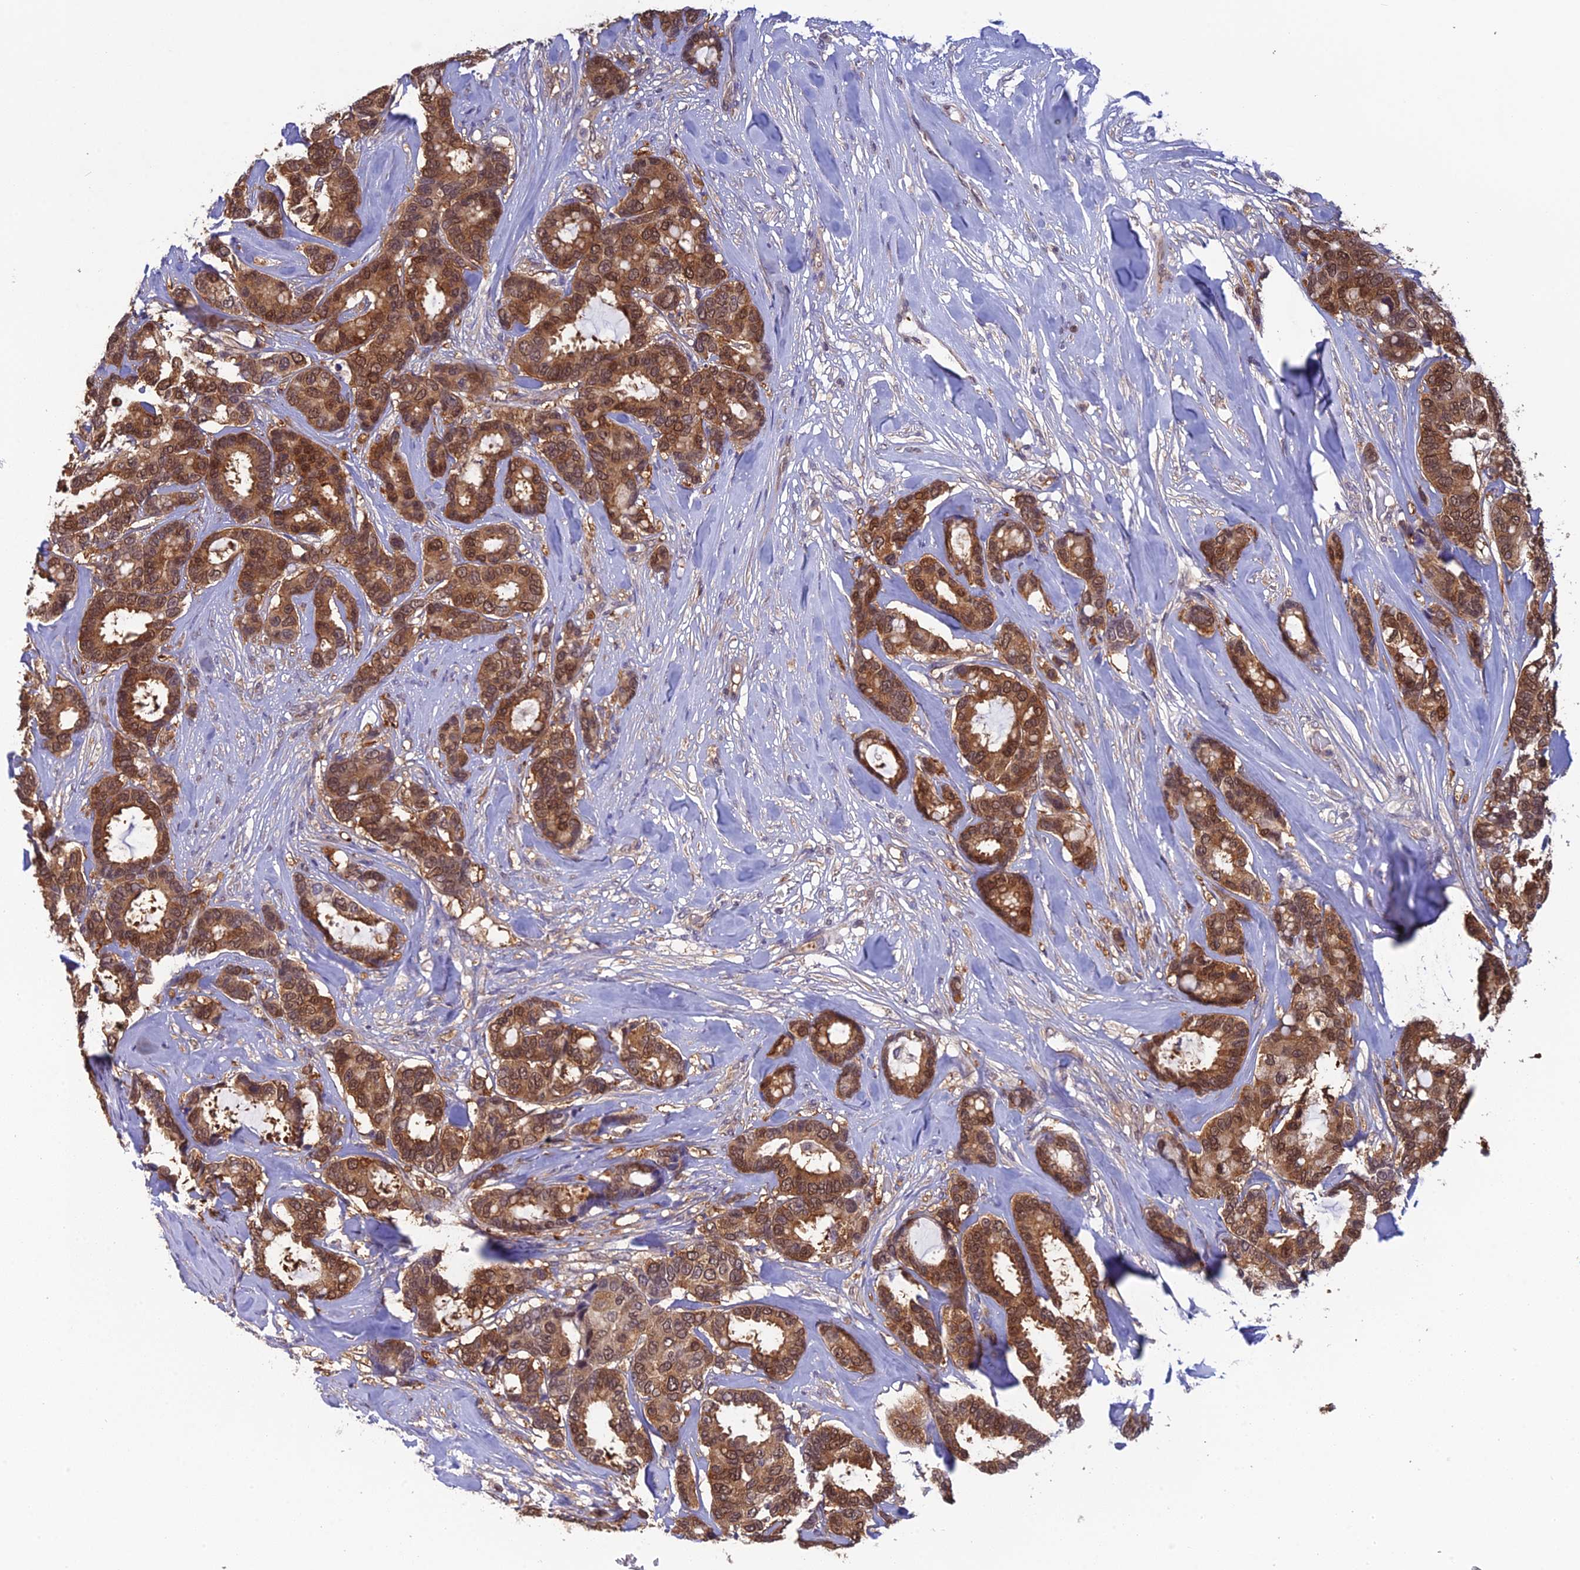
{"staining": {"intensity": "moderate", "quantity": ">75%", "location": "cytoplasmic/membranous,nuclear"}, "tissue": "breast cancer", "cell_type": "Tumor cells", "image_type": "cancer", "snomed": [{"axis": "morphology", "description": "Duct carcinoma"}, {"axis": "topography", "description": "Breast"}], "caption": "Protein staining of breast infiltrating ductal carcinoma tissue exhibits moderate cytoplasmic/membranous and nuclear positivity in approximately >75% of tumor cells. (DAB = brown stain, brightfield microscopy at high magnification).", "gene": "HINT1", "patient": {"sex": "female", "age": 87}}